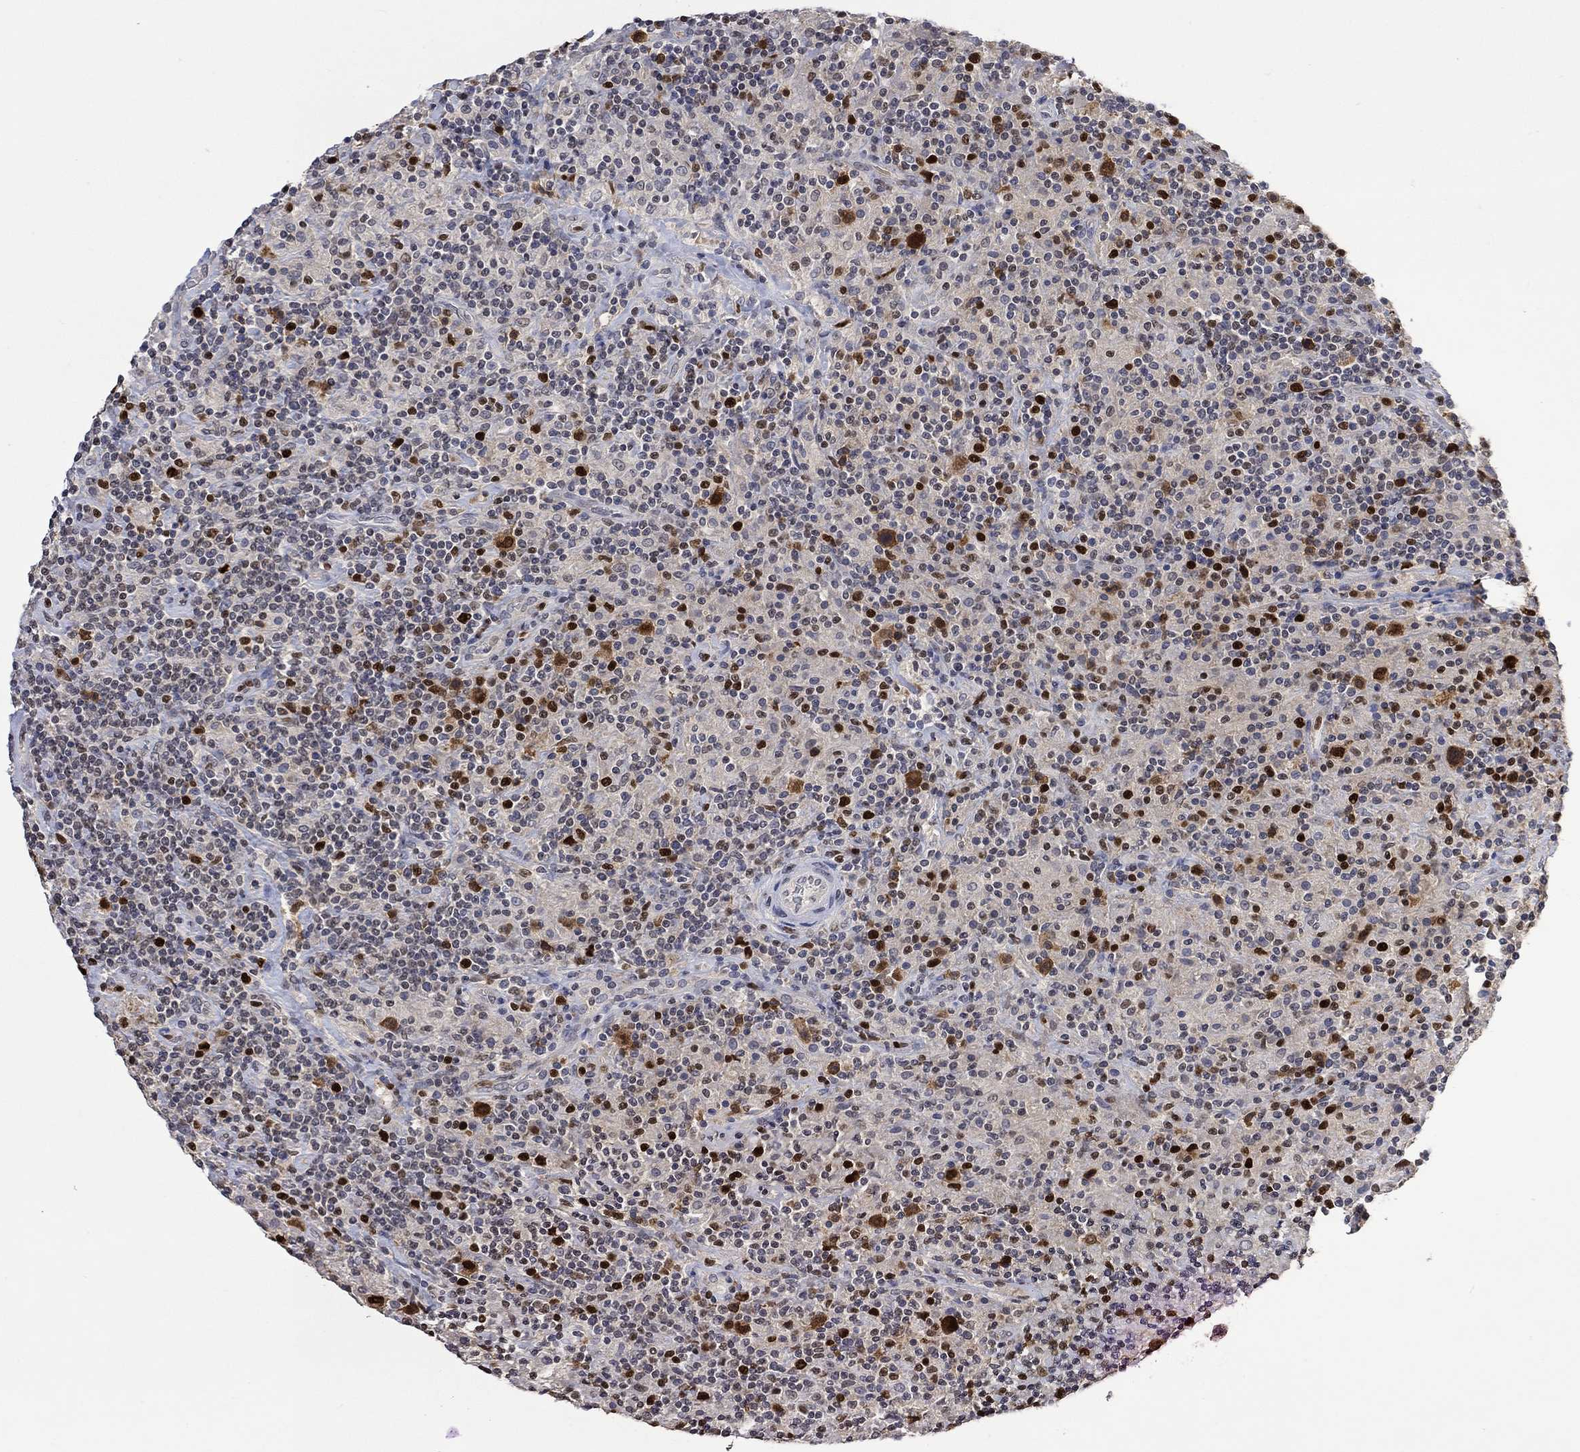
{"staining": {"intensity": "strong", "quantity": ">75%", "location": "nuclear"}, "tissue": "lymphoma", "cell_type": "Tumor cells", "image_type": "cancer", "snomed": [{"axis": "morphology", "description": "Hodgkin's disease, NOS"}, {"axis": "topography", "description": "Lymph node"}], "caption": "Tumor cells demonstrate high levels of strong nuclear expression in about >75% of cells in lymphoma.", "gene": "RAD54L2", "patient": {"sex": "male", "age": 70}}